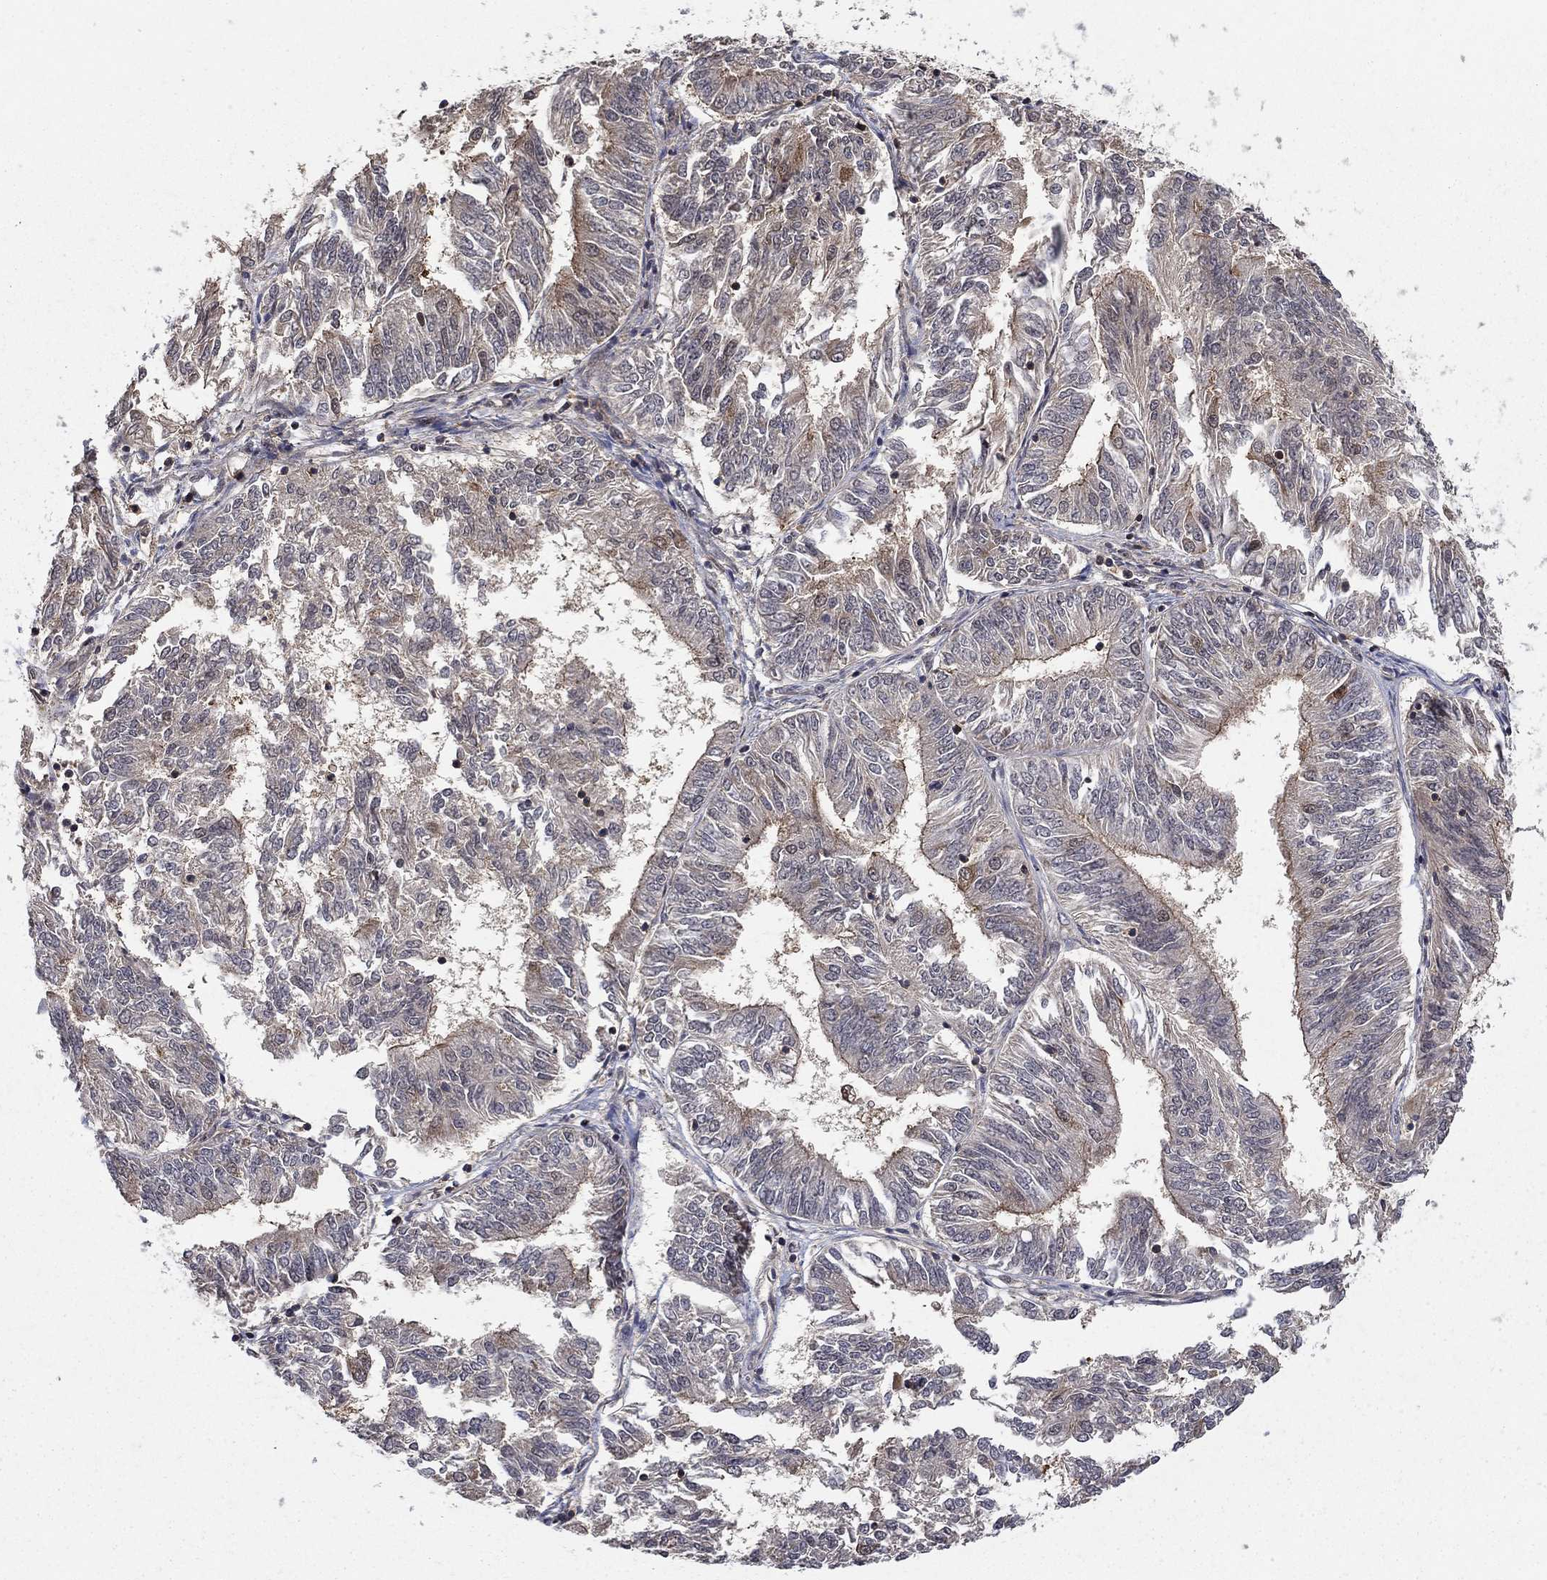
{"staining": {"intensity": "strong", "quantity": "<25%", "location": "cytoplasmic/membranous"}, "tissue": "endometrial cancer", "cell_type": "Tumor cells", "image_type": "cancer", "snomed": [{"axis": "morphology", "description": "Adenocarcinoma, NOS"}, {"axis": "topography", "description": "Endometrium"}], "caption": "Tumor cells display strong cytoplasmic/membranous positivity in approximately <25% of cells in adenocarcinoma (endometrial).", "gene": "CCDC66", "patient": {"sex": "female", "age": 58}}